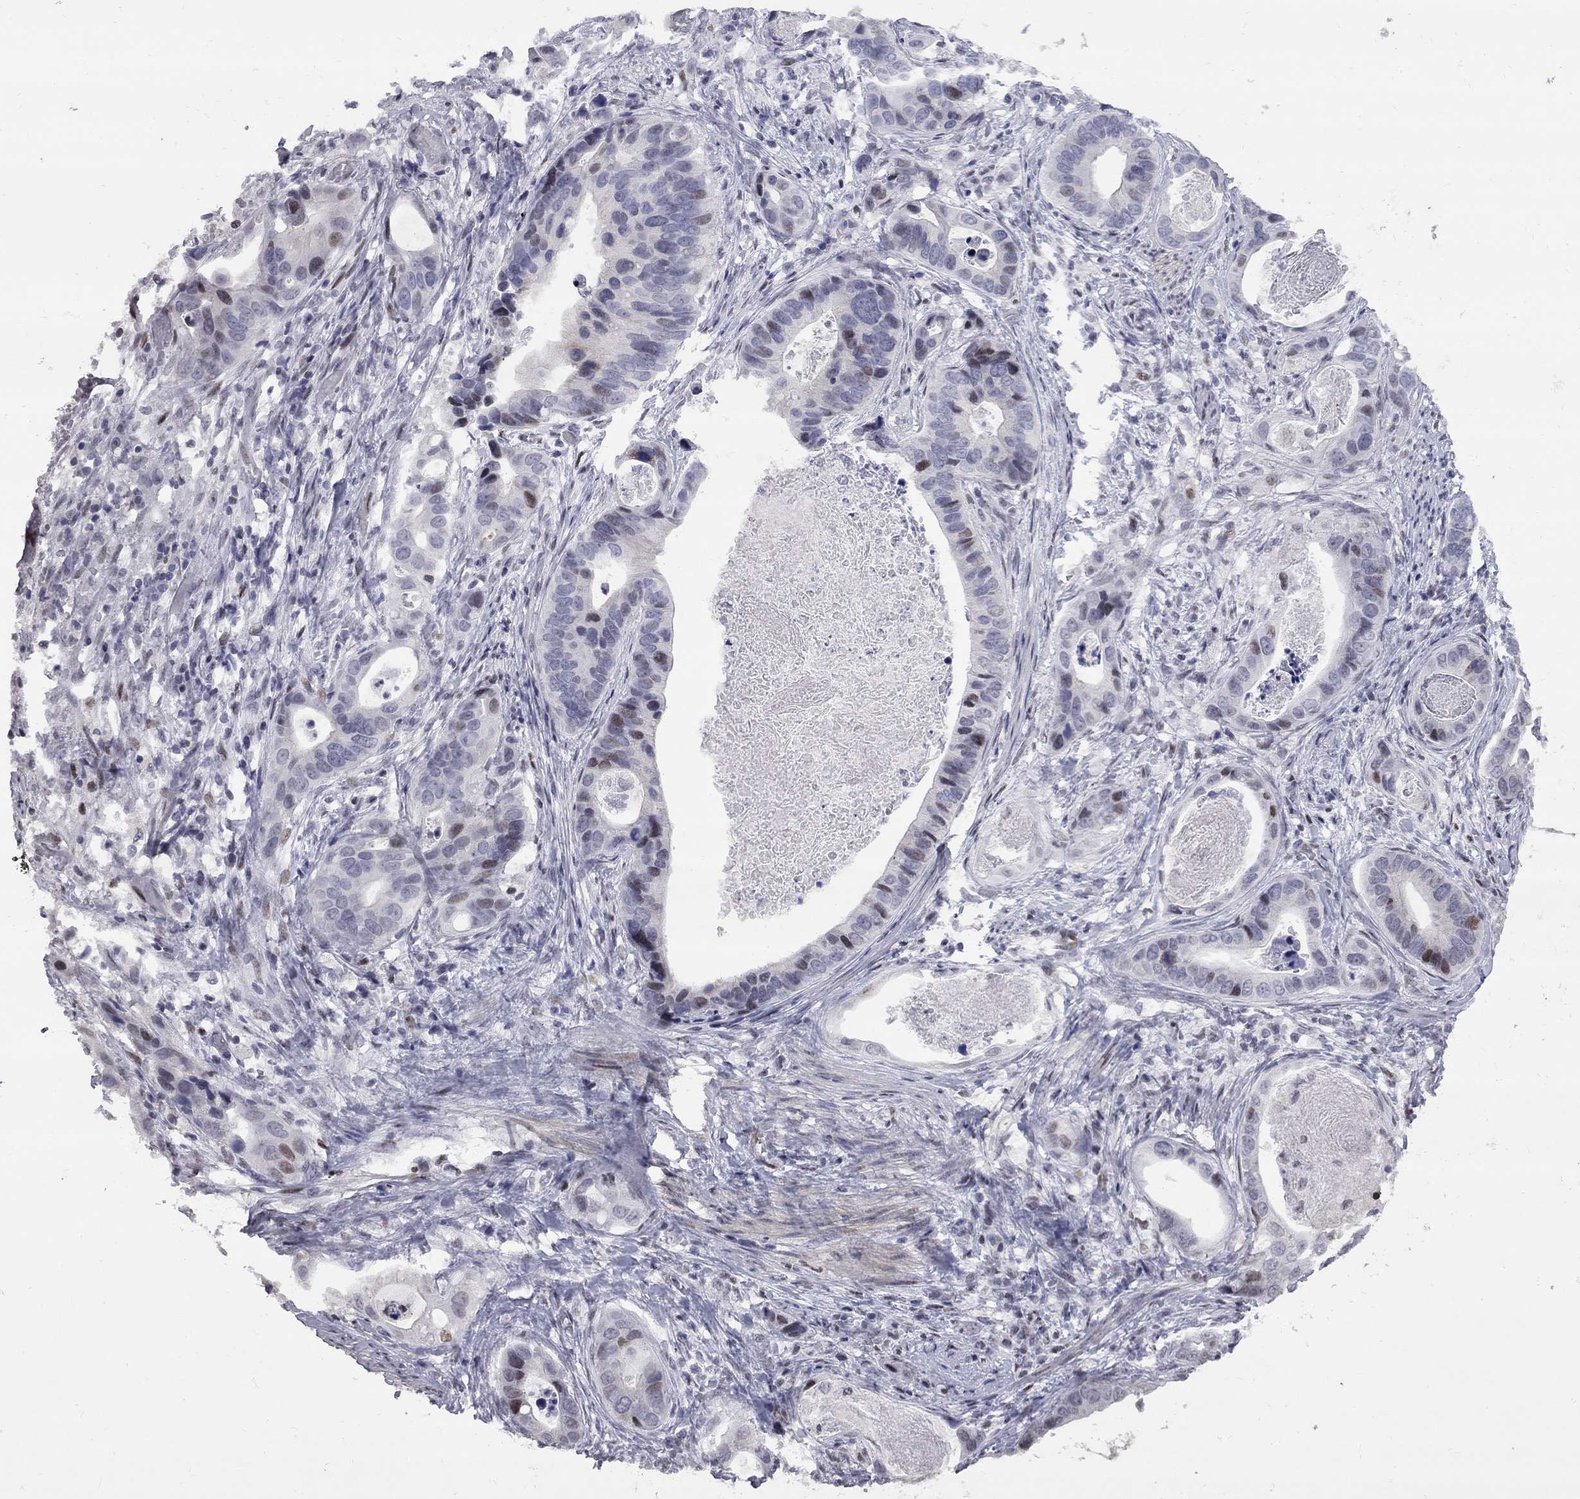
{"staining": {"intensity": "weak", "quantity": "<25%", "location": "nuclear"}, "tissue": "stomach cancer", "cell_type": "Tumor cells", "image_type": "cancer", "snomed": [{"axis": "morphology", "description": "Adenocarcinoma, NOS"}, {"axis": "topography", "description": "Stomach"}], "caption": "This is an IHC photomicrograph of human stomach cancer. There is no expression in tumor cells.", "gene": "ZNF154", "patient": {"sex": "male", "age": 84}}